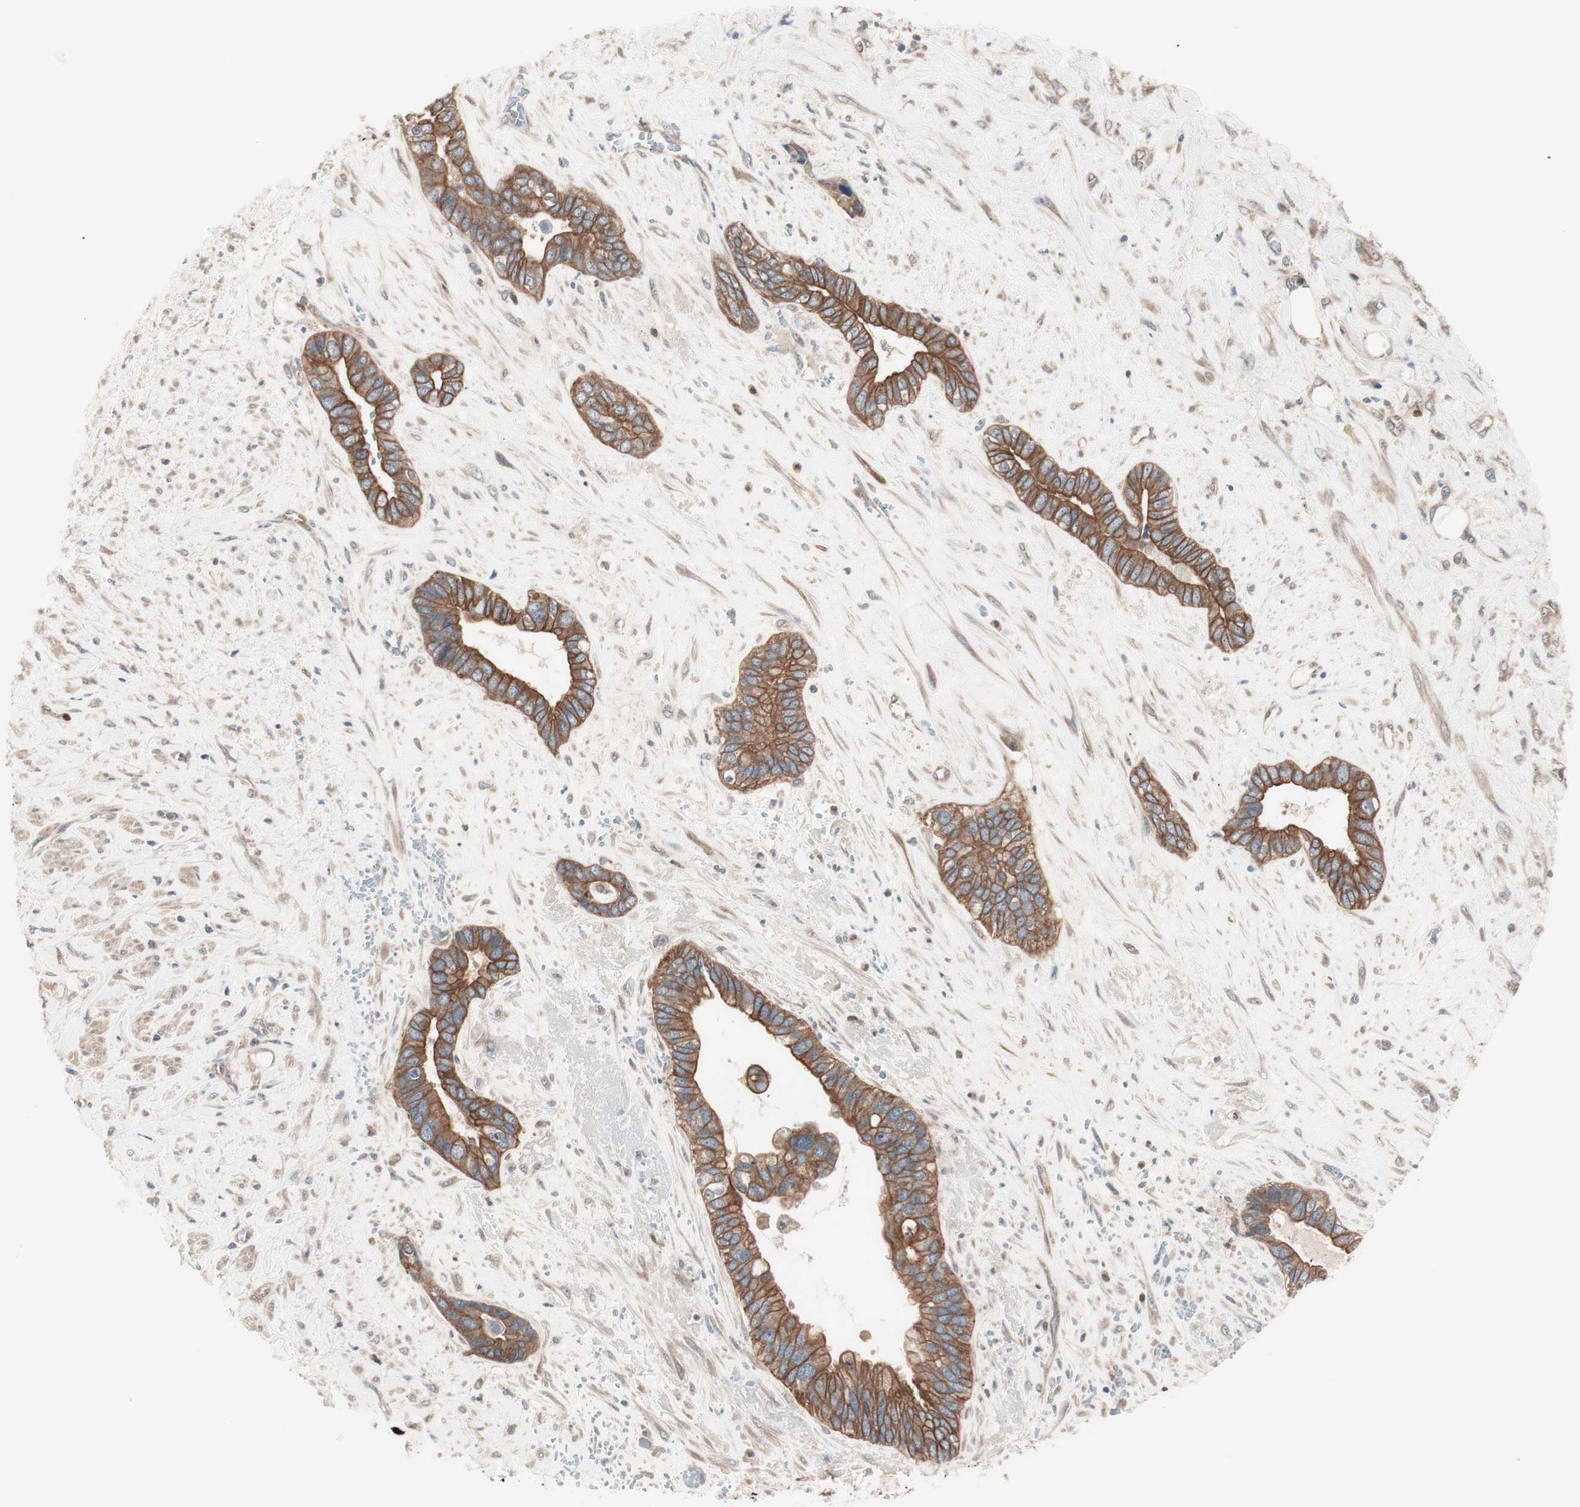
{"staining": {"intensity": "strong", "quantity": ">75%", "location": "cytoplasmic/membranous"}, "tissue": "liver cancer", "cell_type": "Tumor cells", "image_type": "cancer", "snomed": [{"axis": "morphology", "description": "Cholangiocarcinoma"}, {"axis": "topography", "description": "Liver"}], "caption": "Protein analysis of liver cancer (cholangiocarcinoma) tissue reveals strong cytoplasmic/membranous staining in approximately >75% of tumor cells.", "gene": "TSG101", "patient": {"sex": "female", "age": 65}}